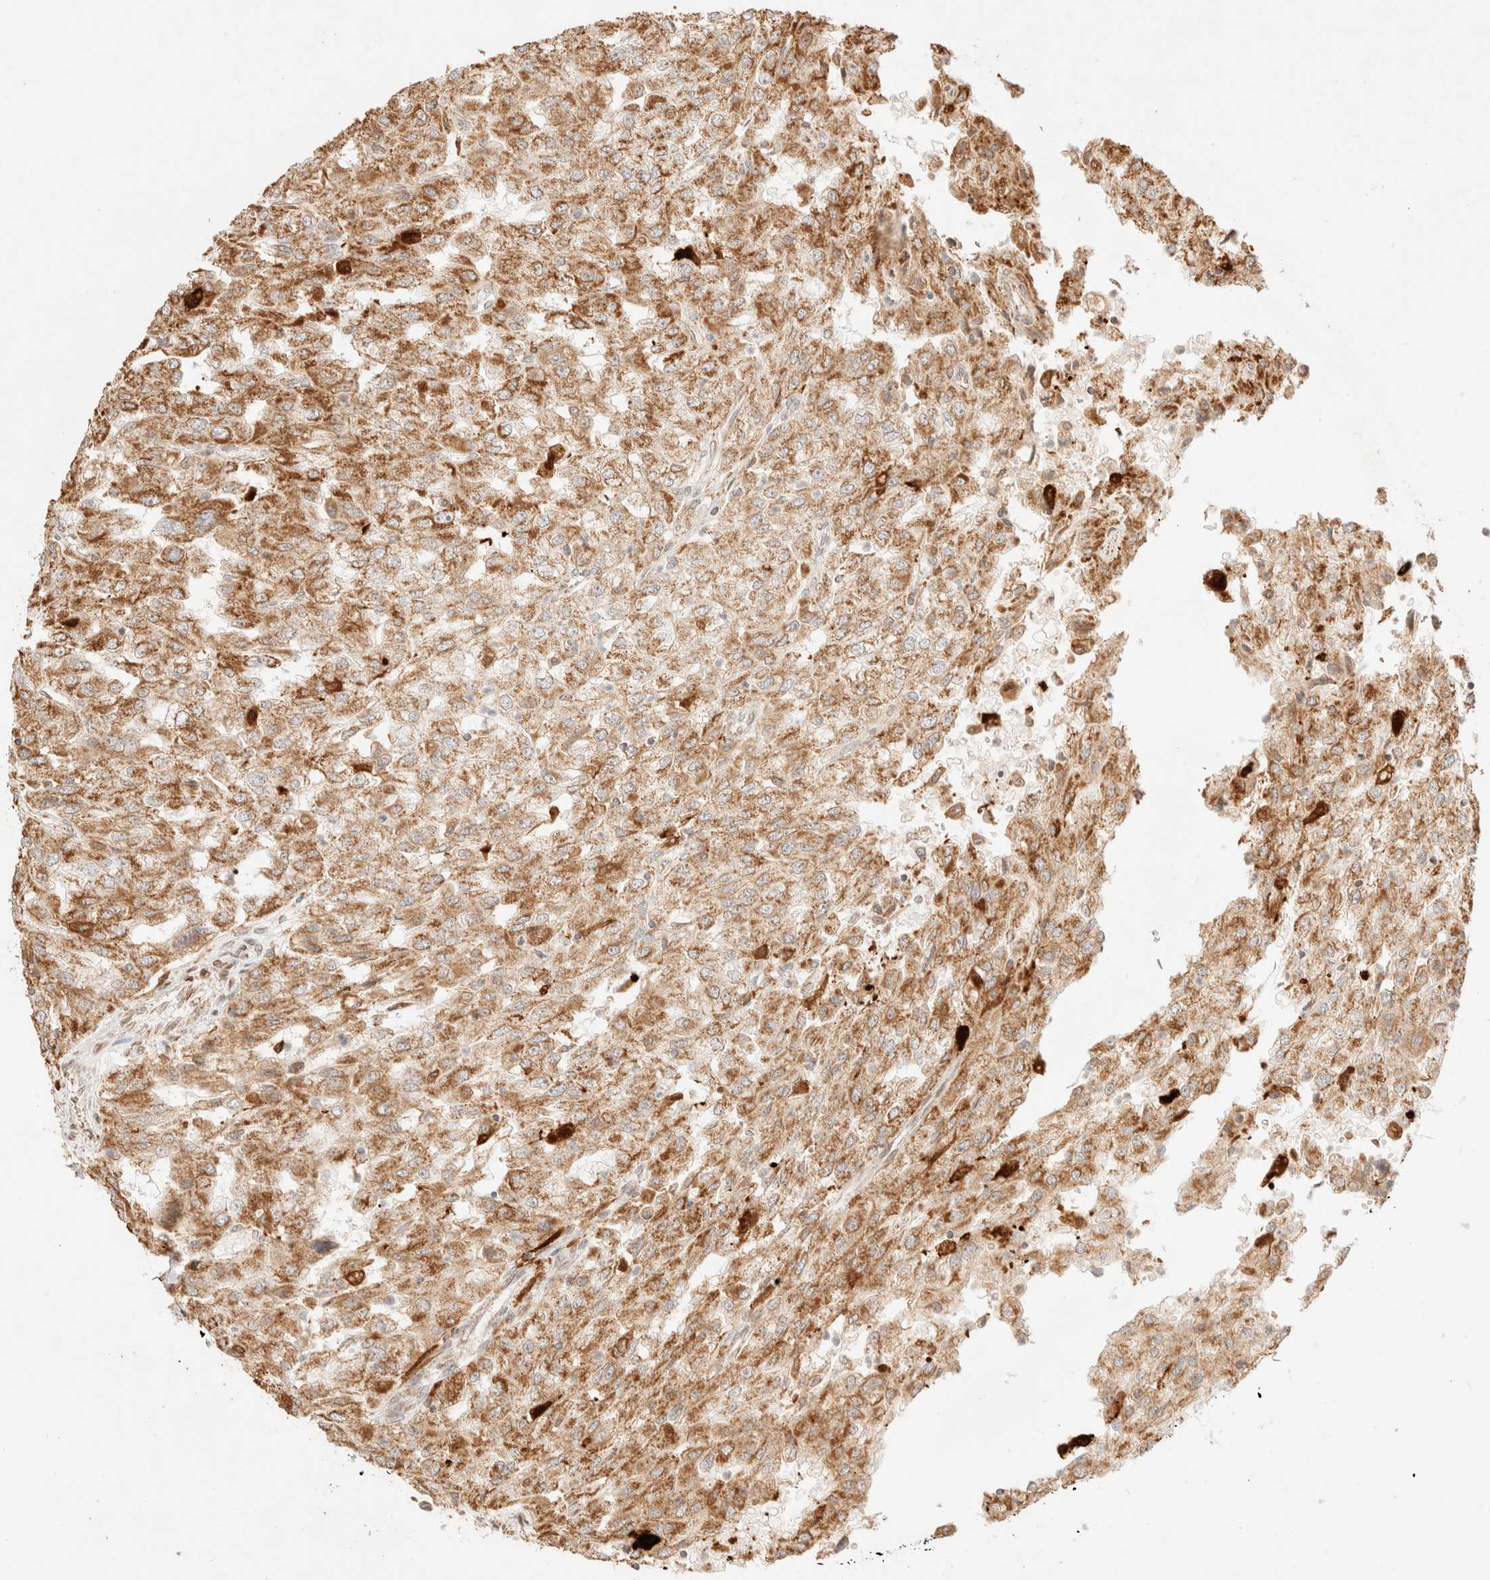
{"staining": {"intensity": "moderate", "quantity": ">75%", "location": "cytoplasmic/membranous"}, "tissue": "renal cancer", "cell_type": "Tumor cells", "image_type": "cancer", "snomed": [{"axis": "morphology", "description": "Adenocarcinoma, NOS"}, {"axis": "topography", "description": "Kidney"}], "caption": "The histopathology image reveals staining of renal cancer (adenocarcinoma), revealing moderate cytoplasmic/membranous protein positivity (brown color) within tumor cells.", "gene": "TACO1", "patient": {"sex": "female", "age": 54}}